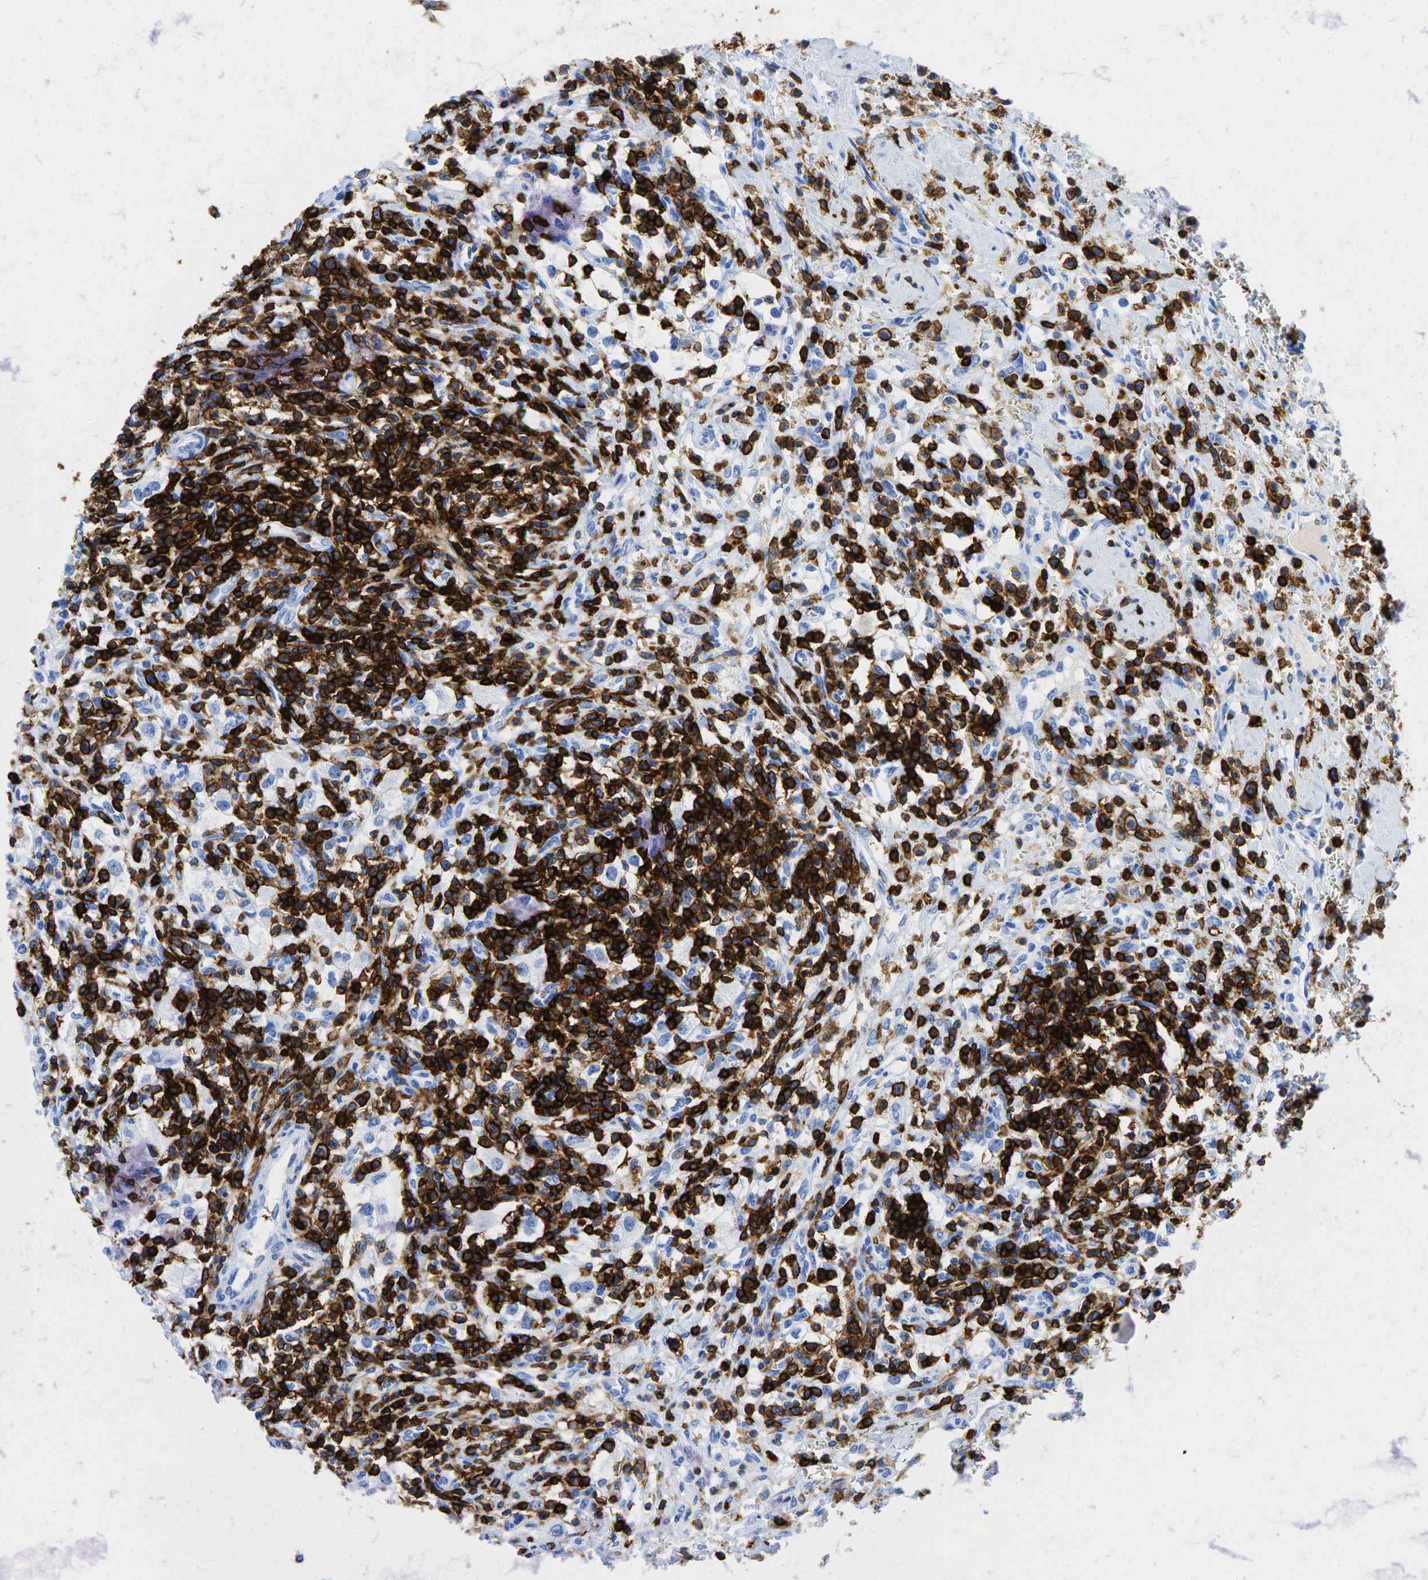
{"staining": {"intensity": "negative", "quantity": "none", "location": "none"}, "tissue": "renal cancer", "cell_type": "Tumor cells", "image_type": "cancer", "snomed": [{"axis": "morphology", "description": "Adenocarcinoma, NOS"}, {"axis": "topography", "description": "Kidney"}], "caption": "Photomicrograph shows no protein staining in tumor cells of adenocarcinoma (renal) tissue.", "gene": "PTPRC", "patient": {"sex": "male", "age": 82}}